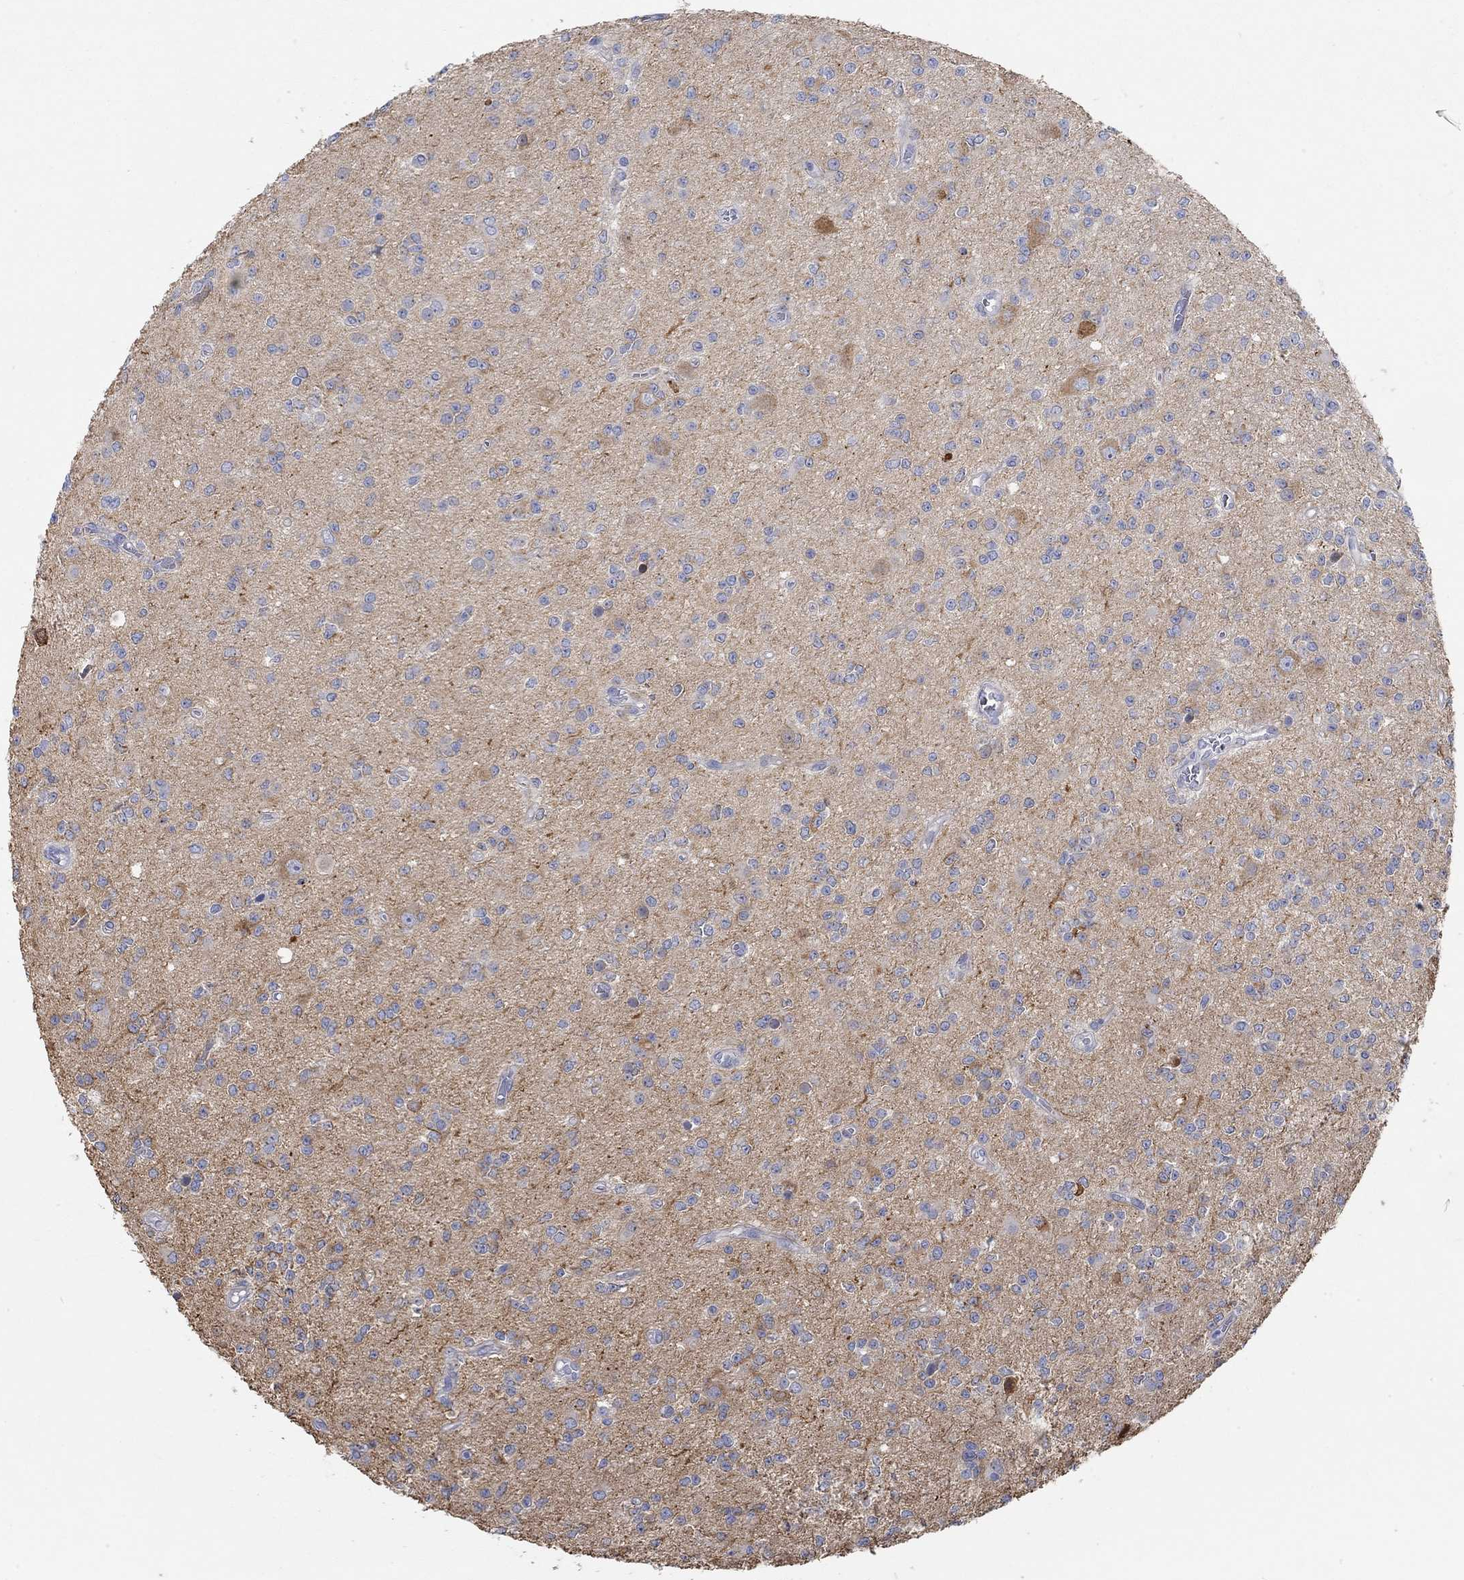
{"staining": {"intensity": "negative", "quantity": "none", "location": "none"}, "tissue": "glioma", "cell_type": "Tumor cells", "image_type": "cancer", "snomed": [{"axis": "morphology", "description": "Glioma, malignant, Low grade"}, {"axis": "topography", "description": "Brain"}], "caption": "Immunohistochemistry micrograph of human malignant glioma (low-grade) stained for a protein (brown), which demonstrates no positivity in tumor cells.", "gene": "NAV3", "patient": {"sex": "female", "age": 45}}